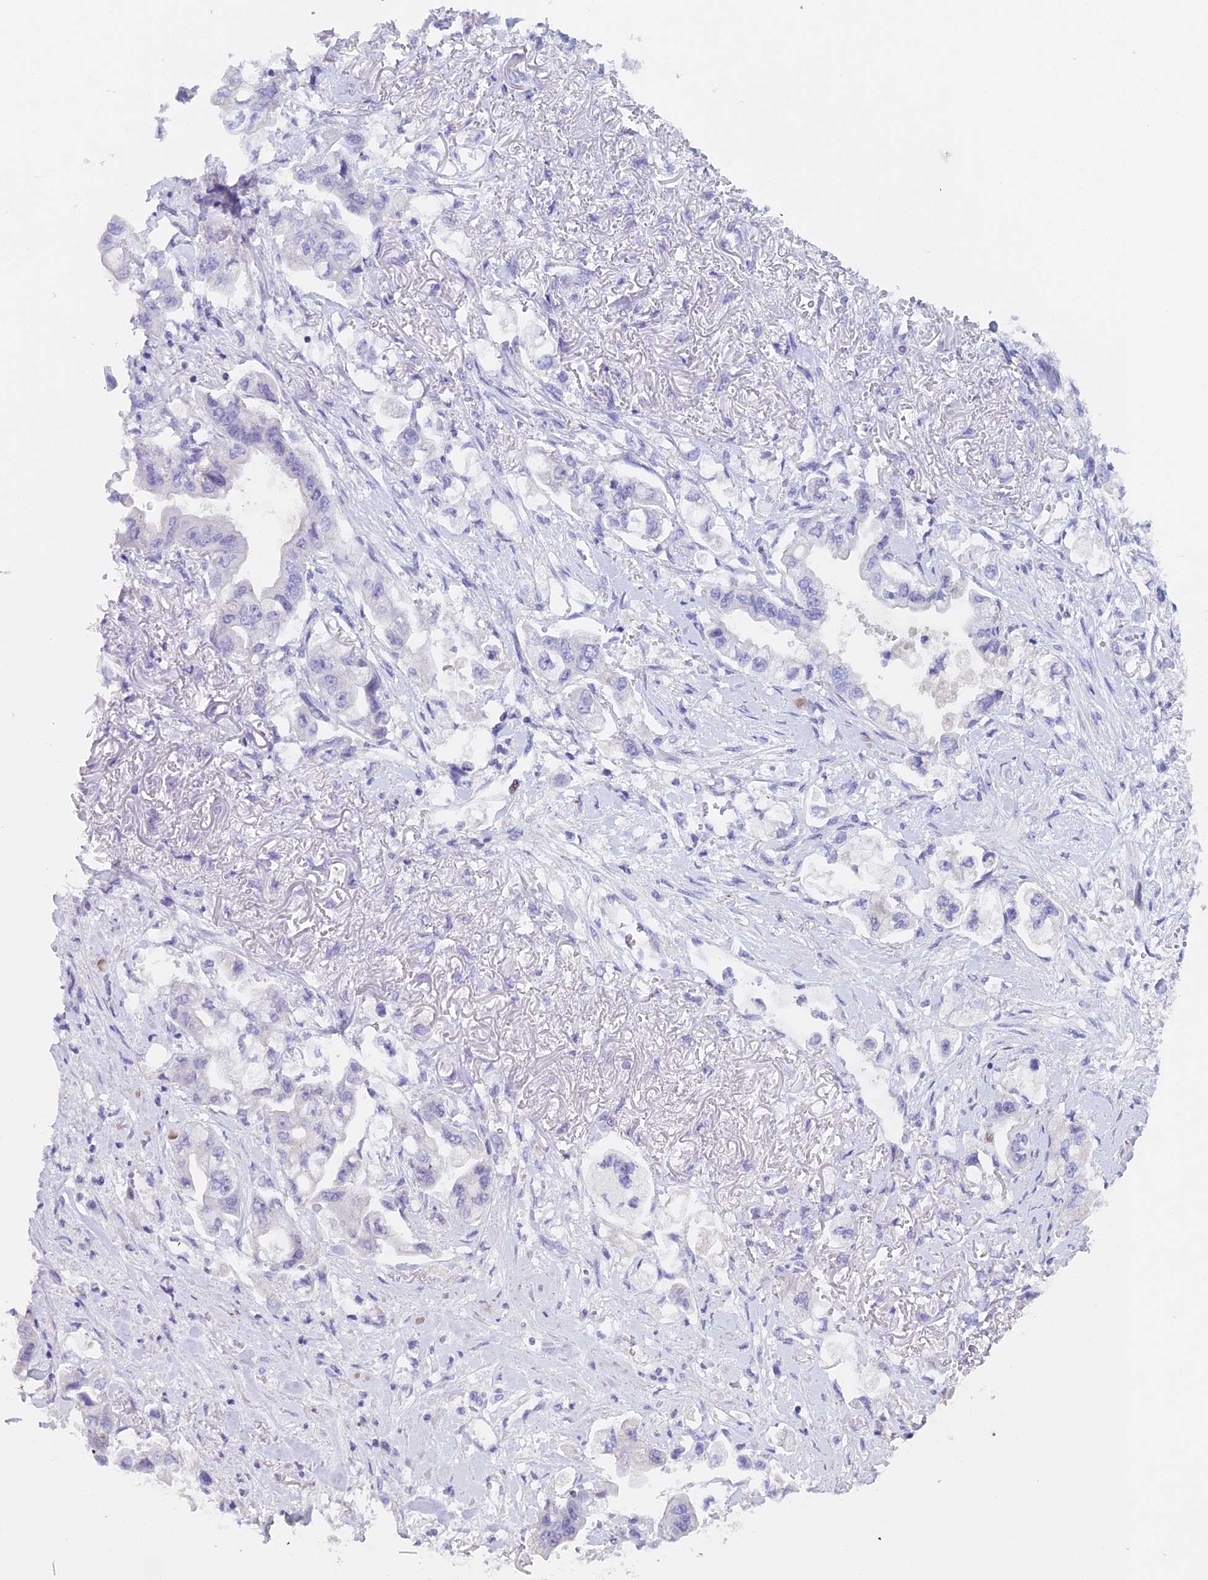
{"staining": {"intensity": "negative", "quantity": "none", "location": "none"}, "tissue": "stomach cancer", "cell_type": "Tumor cells", "image_type": "cancer", "snomed": [{"axis": "morphology", "description": "Adenocarcinoma, NOS"}, {"axis": "topography", "description": "Stomach"}], "caption": "A high-resolution photomicrograph shows immunohistochemistry staining of stomach cancer, which shows no significant expression in tumor cells. (DAB (3,3'-diaminobenzidine) IHC visualized using brightfield microscopy, high magnification).", "gene": "PSMC3IP", "patient": {"sex": "male", "age": 62}}